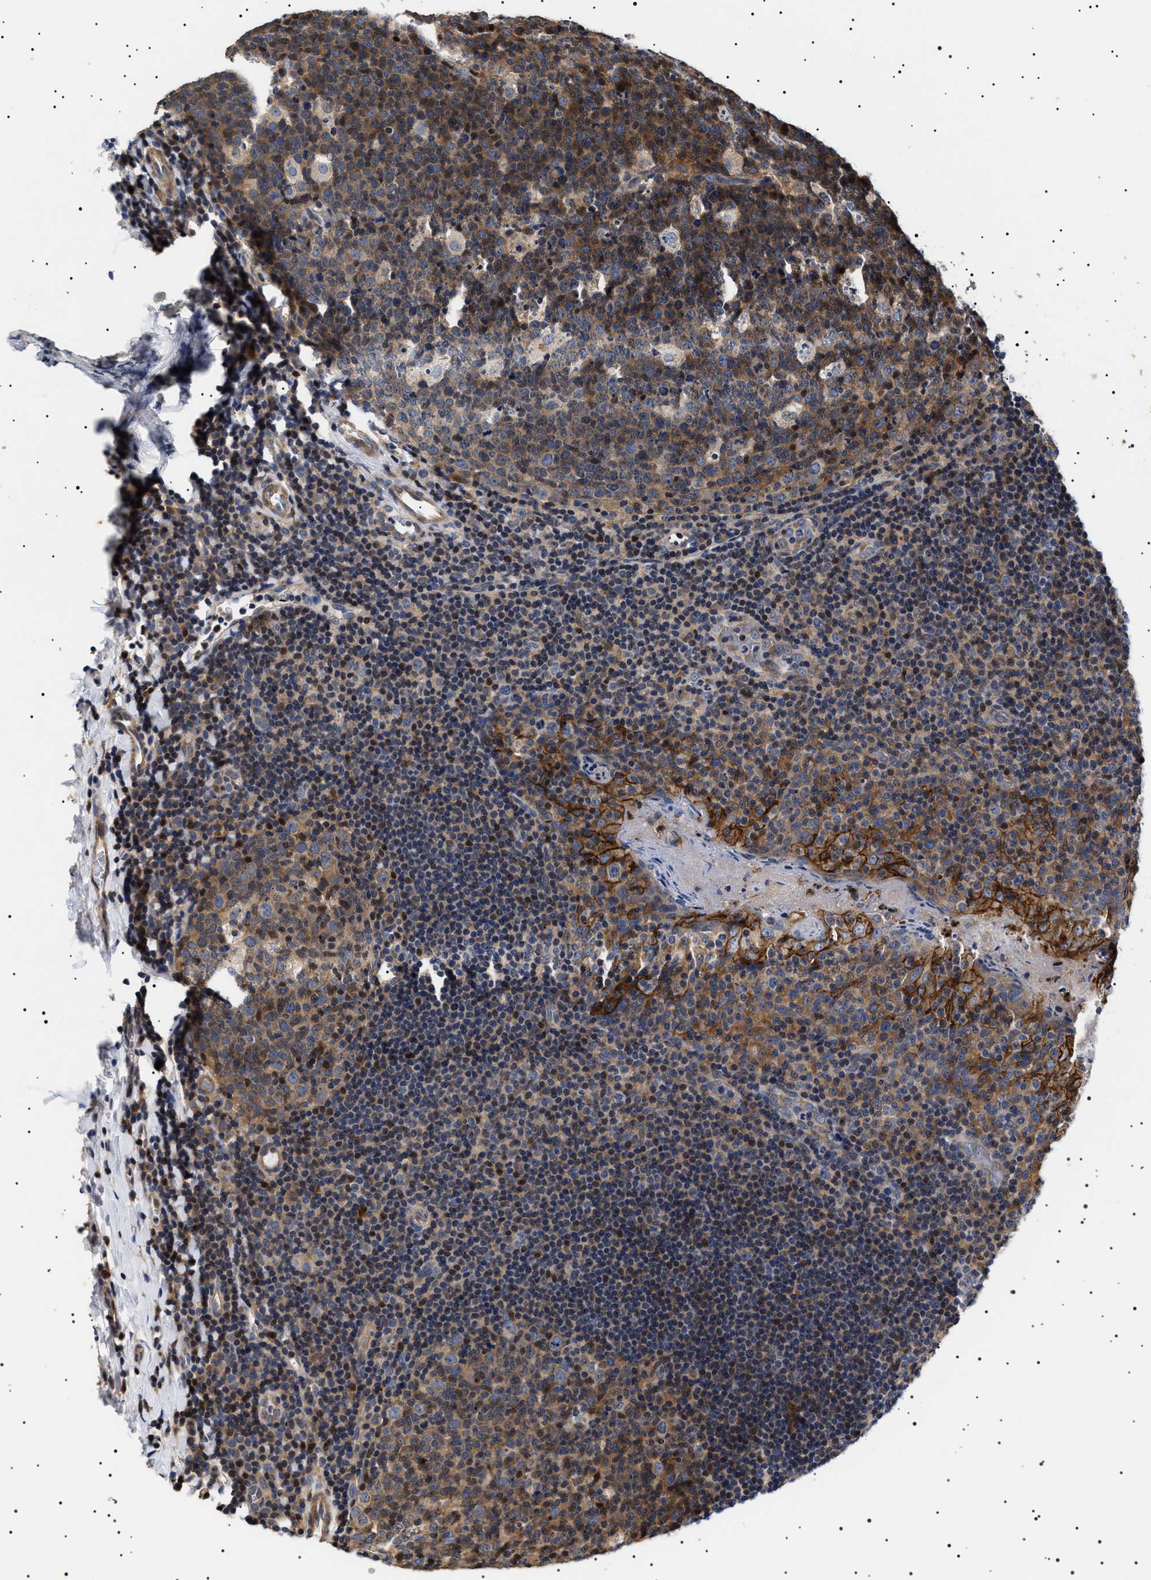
{"staining": {"intensity": "moderate", "quantity": ">75%", "location": "cytoplasmic/membranous,nuclear"}, "tissue": "tonsil", "cell_type": "Germinal center cells", "image_type": "normal", "snomed": [{"axis": "morphology", "description": "Normal tissue, NOS"}, {"axis": "topography", "description": "Tonsil"}], "caption": "Germinal center cells demonstrate medium levels of moderate cytoplasmic/membranous,nuclear expression in about >75% of cells in normal tonsil.", "gene": "SLC4A7", "patient": {"sex": "male", "age": 17}}